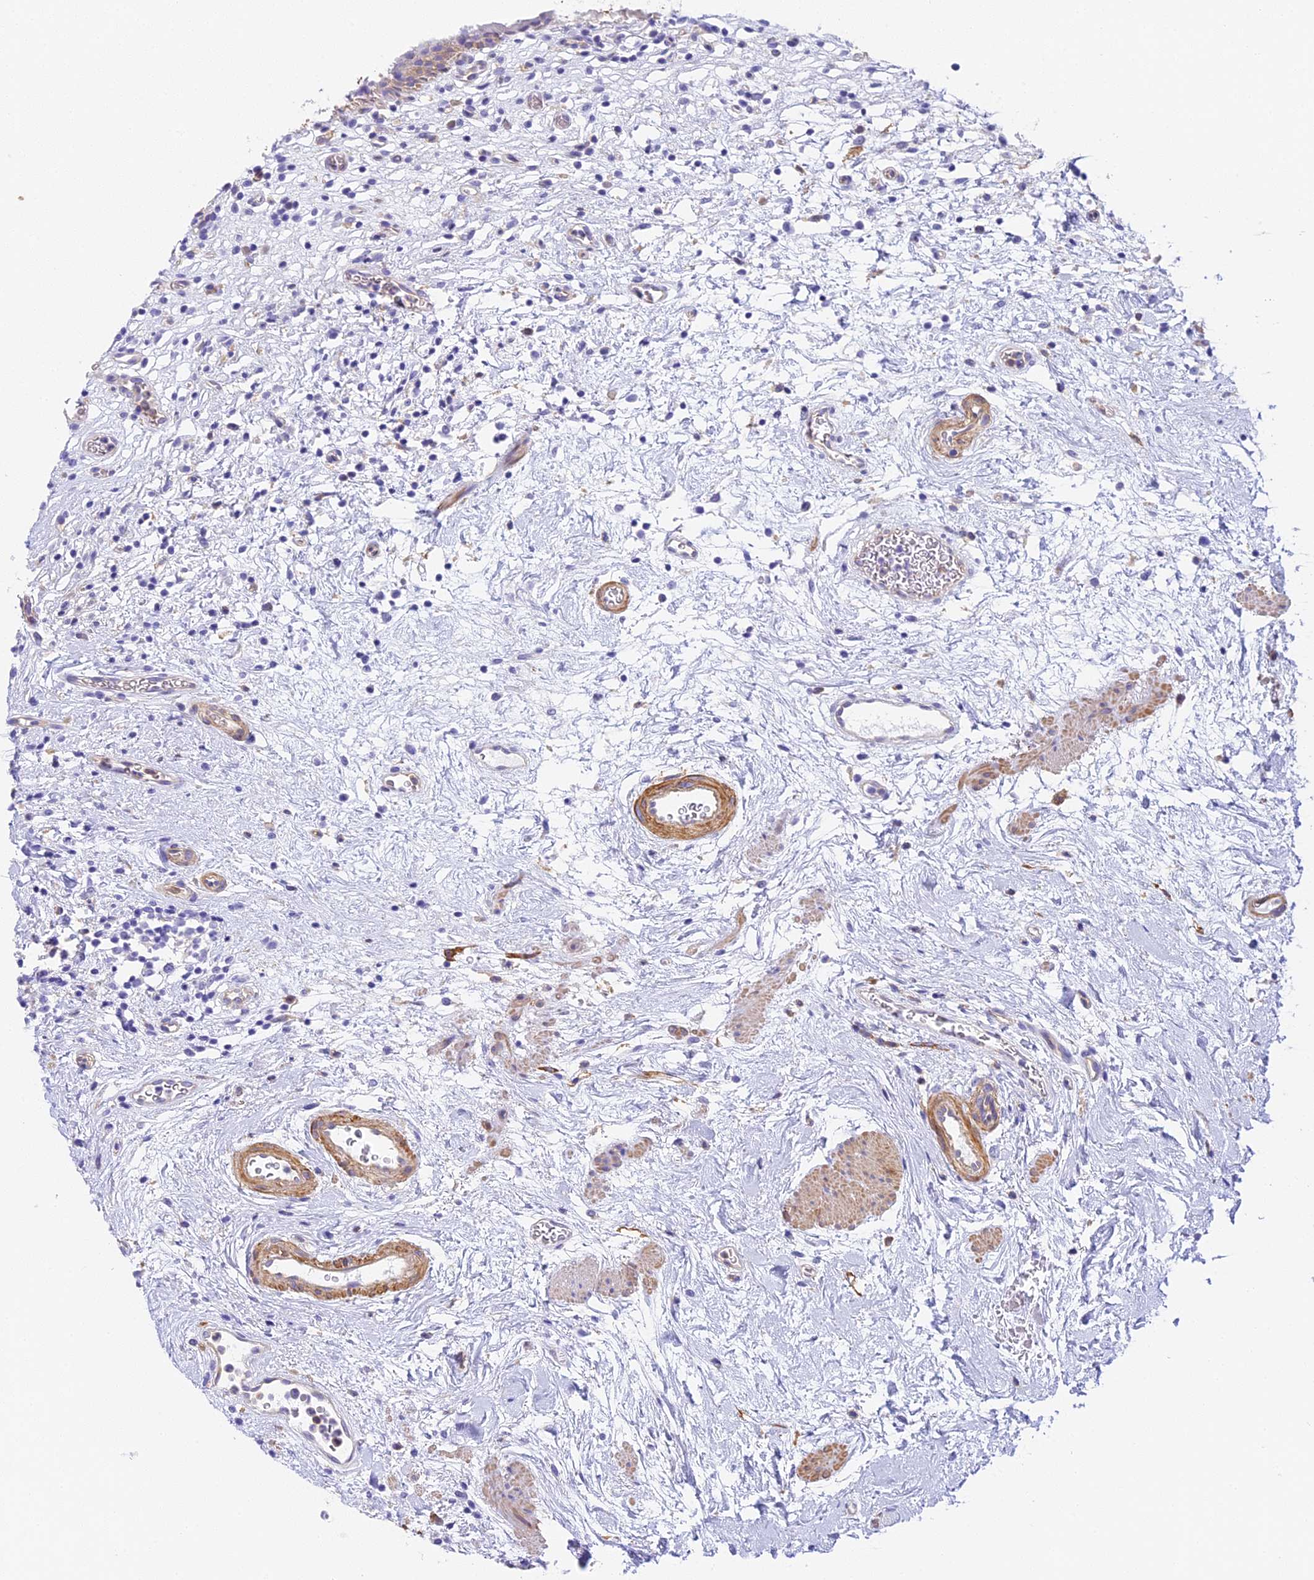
{"staining": {"intensity": "negative", "quantity": "none", "location": "none"}, "tissue": "urinary bladder", "cell_type": "Urothelial cells", "image_type": "normal", "snomed": [{"axis": "morphology", "description": "Normal tissue, NOS"}, {"axis": "morphology", "description": "Inflammation, NOS"}, {"axis": "topography", "description": "Urinary bladder"}], "caption": "Urothelial cells show no significant protein staining in unremarkable urinary bladder.", "gene": "HOMER3", "patient": {"sex": "male", "age": 63}}